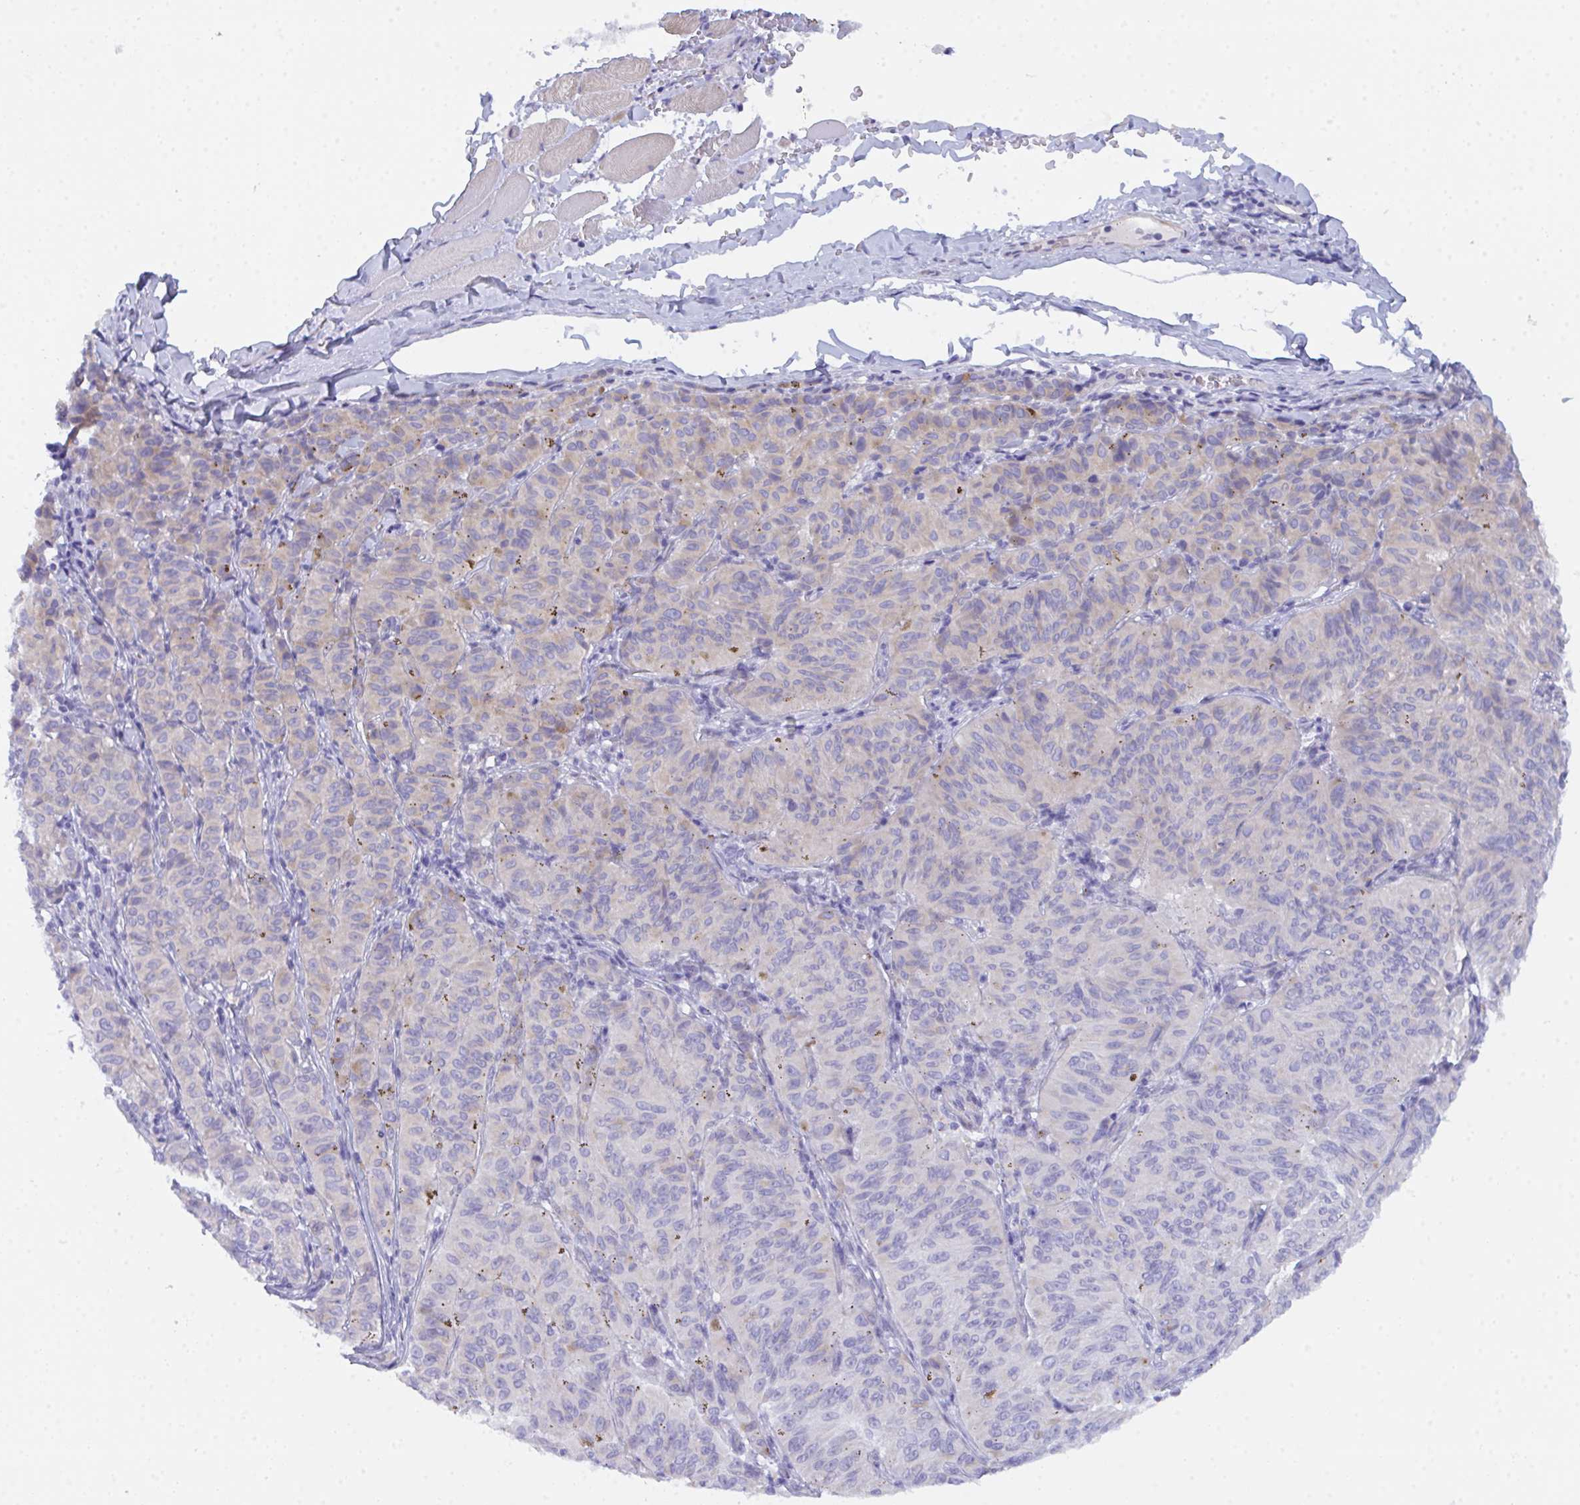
{"staining": {"intensity": "negative", "quantity": "none", "location": "none"}, "tissue": "melanoma", "cell_type": "Tumor cells", "image_type": "cancer", "snomed": [{"axis": "morphology", "description": "Malignant melanoma, NOS"}, {"axis": "topography", "description": "Skin"}], "caption": "There is no significant expression in tumor cells of malignant melanoma.", "gene": "CEP170B", "patient": {"sex": "female", "age": 72}}